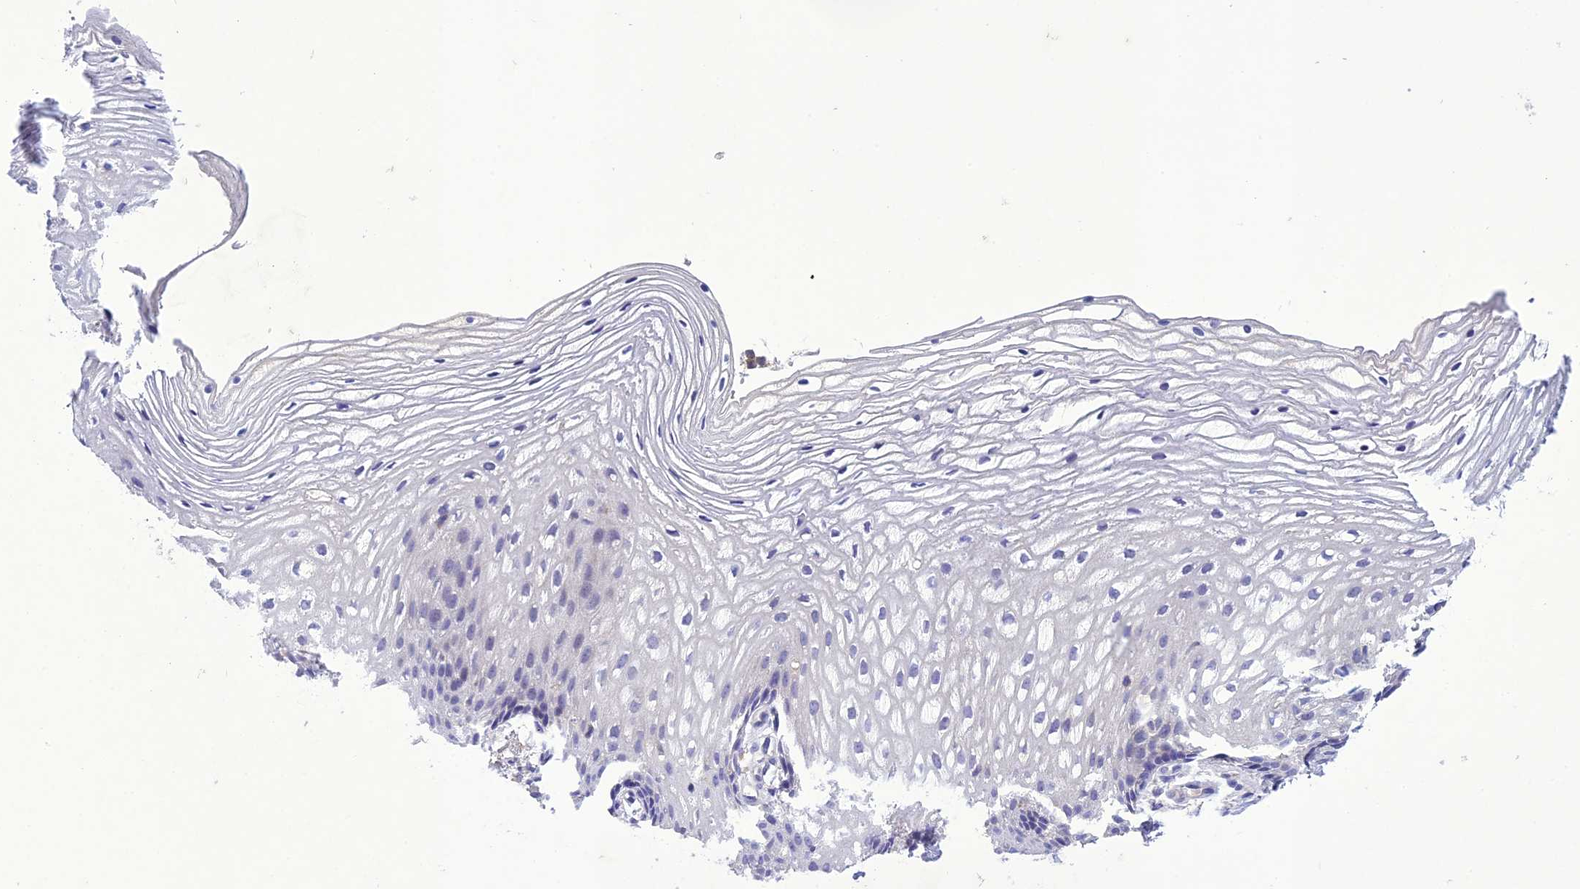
{"staining": {"intensity": "negative", "quantity": "none", "location": "none"}, "tissue": "vagina", "cell_type": "Squamous epithelial cells", "image_type": "normal", "snomed": [{"axis": "morphology", "description": "Normal tissue, NOS"}, {"axis": "topography", "description": "Vagina"}], "caption": "The immunohistochemistry photomicrograph has no significant positivity in squamous epithelial cells of vagina. The staining was performed using DAB (3,3'-diaminobenzidine) to visualize the protein expression in brown, while the nuclei were stained in blue with hematoxylin (Magnification: 20x).", "gene": "SNX24", "patient": {"sex": "female", "age": 60}}